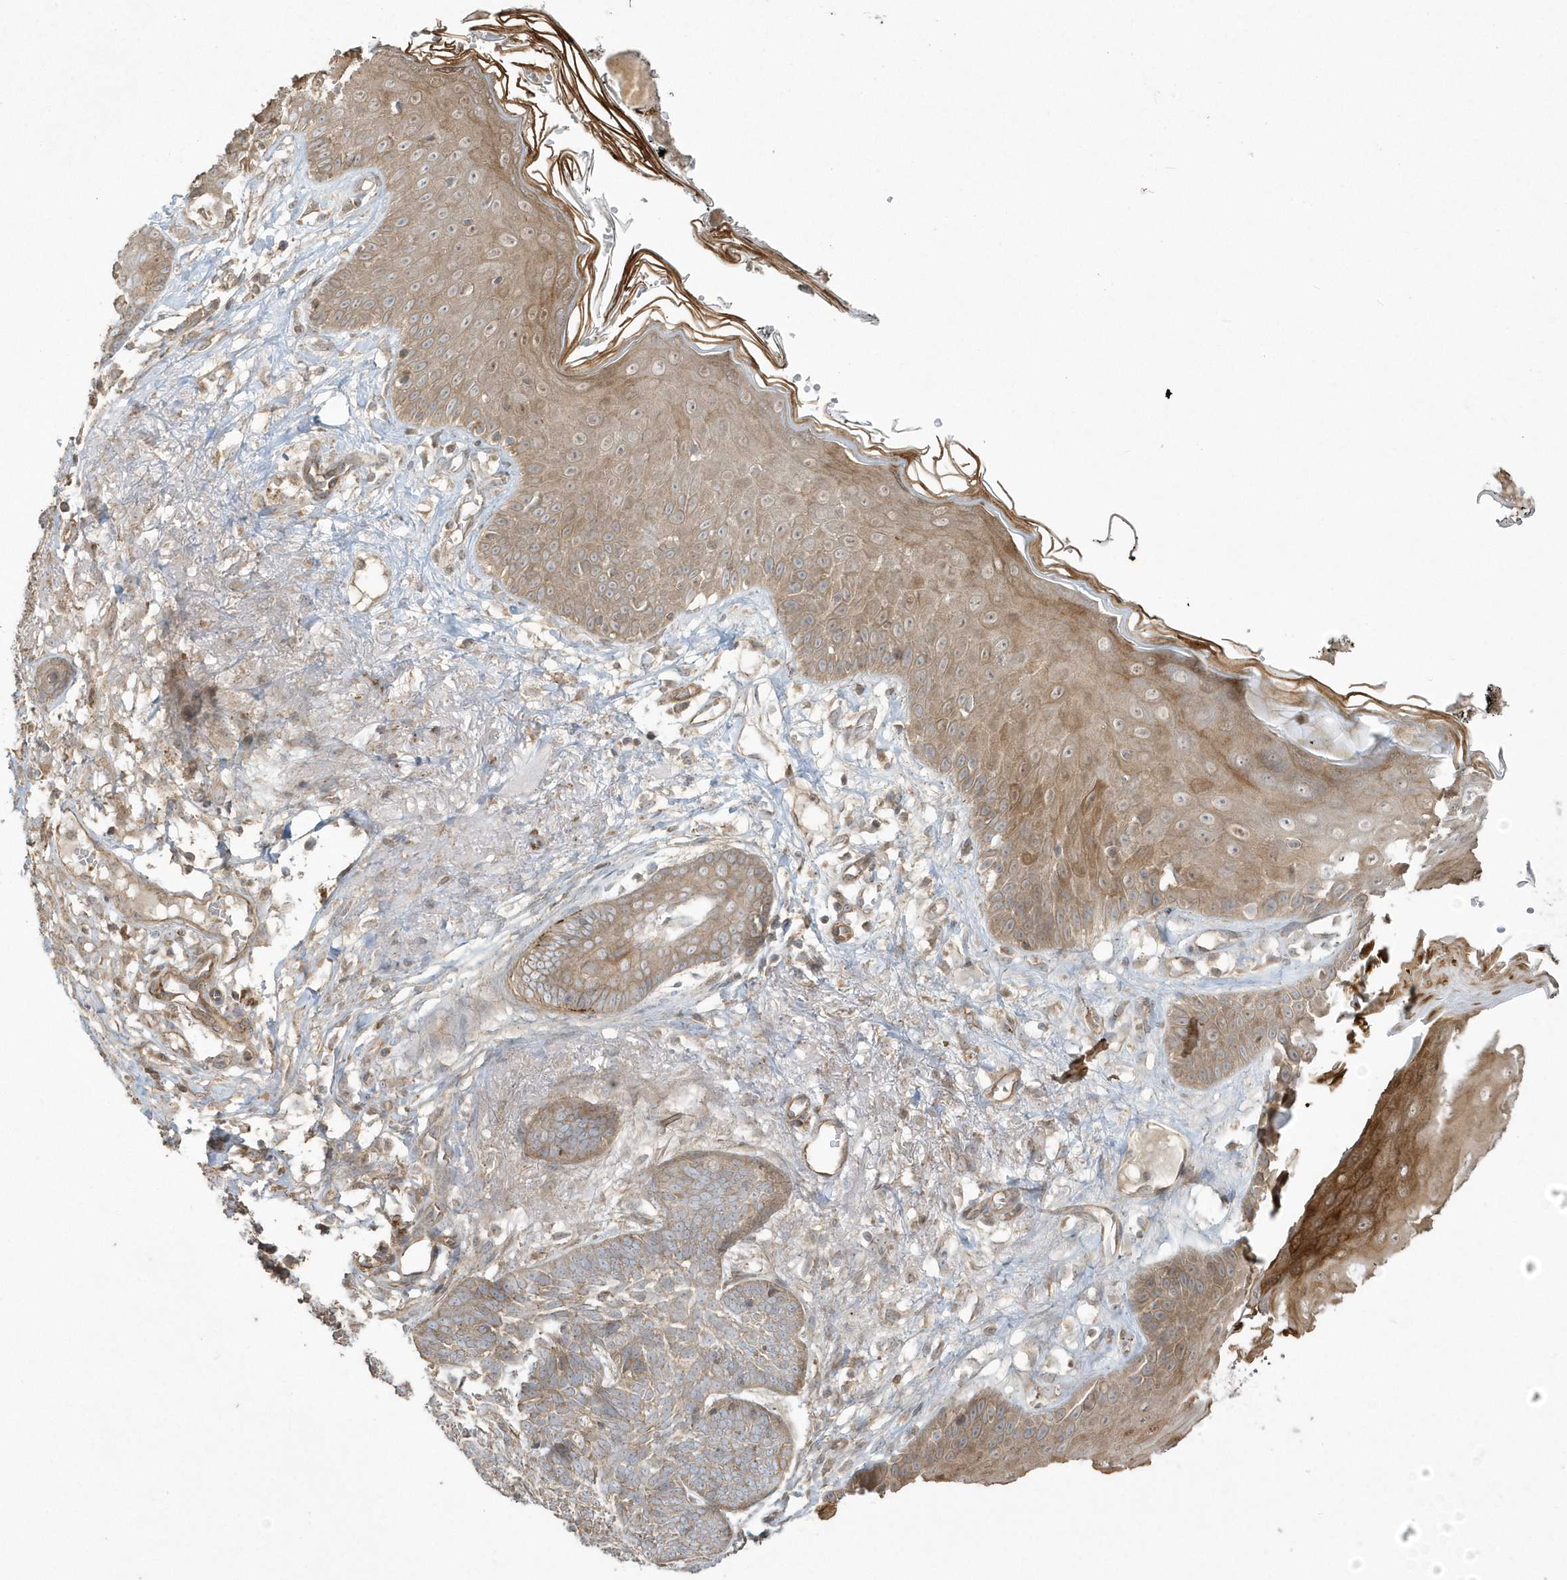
{"staining": {"intensity": "weak", "quantity": "<25%", "location": "cytoplasmic/membranous"}, "tissue": "skin cancer", "cell_type": "Tumor cells", "image_type": "cancer", "snomed": [{"axis": "morphology", "description": "Normal tissue, NOS"}, {"axis": "morphology", "description": "Basal cell carcinoma"}, {"axis": "topography", "description": "Skin"}], "caption": "Tumor cells show no significant protein positivity in skin basal cell carcinoma.", "gene": "ARMC8", "patient": {"sex": "male", "age": 64}}